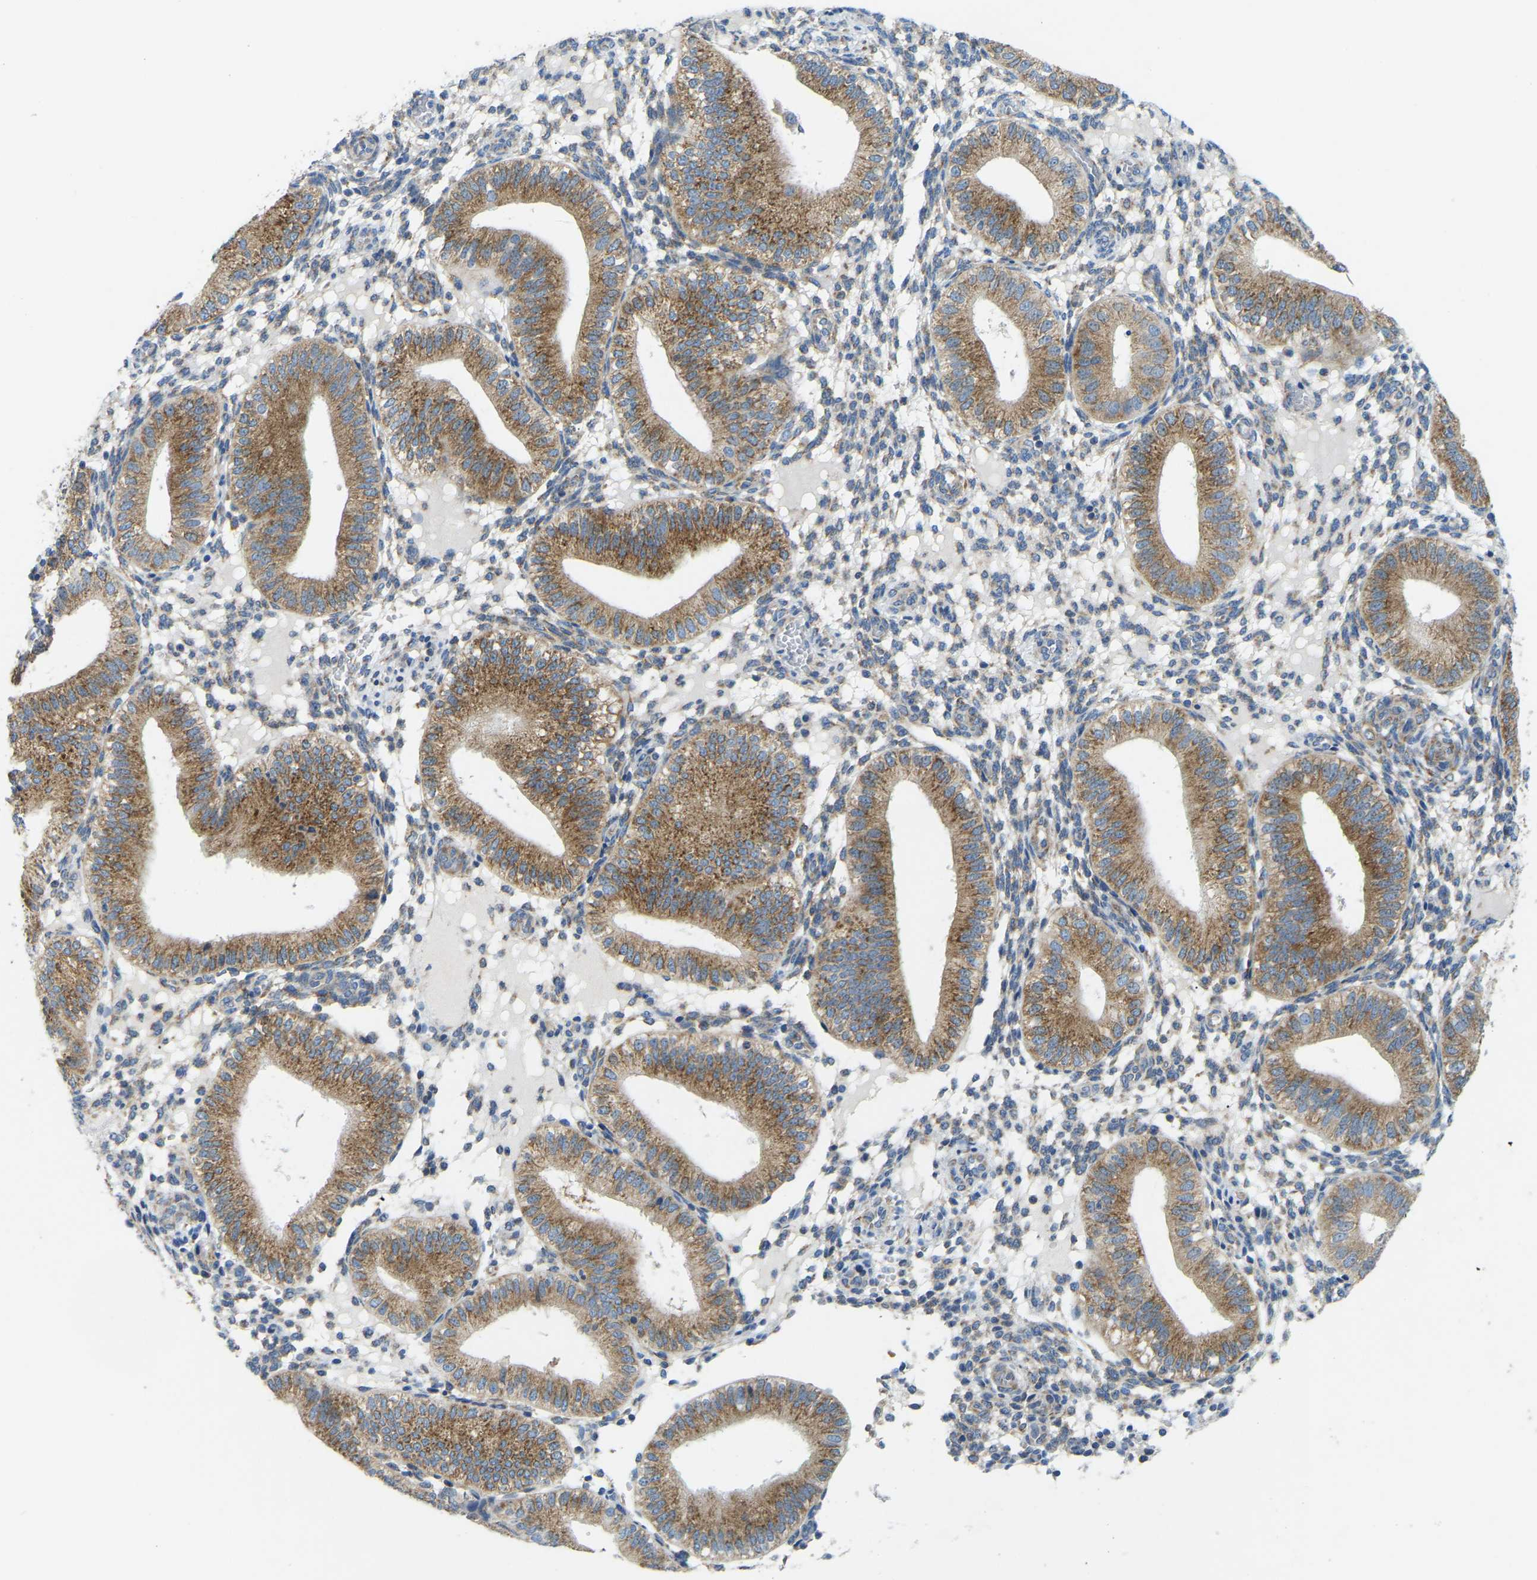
{"staining": {"intensity": "moderate", "quantity": ">75%", "location": "cytoplasmic/membranous"}, "tissue": "endometrium", "cell_type": "Cells in endometrial stroma", "image_type": "normal", "snomed": [{"axis": "morphology", "description": "Normal tissue, NOS"}, {"axis": "topography", "description": "Endometrium"}], "caption": "High-power microscopy captured an IHC micrograph of unremarkable endometrium, revealing moderate cytoplasmic/membranous expression in about >75% of cells in endometrial stroma. Using DAB (brown) and hematoxylin (blue) stains, captured at high magnification using brightfield microscopy.", "gene": "SND1", "patient": {"sex": "female", "age": 39}}